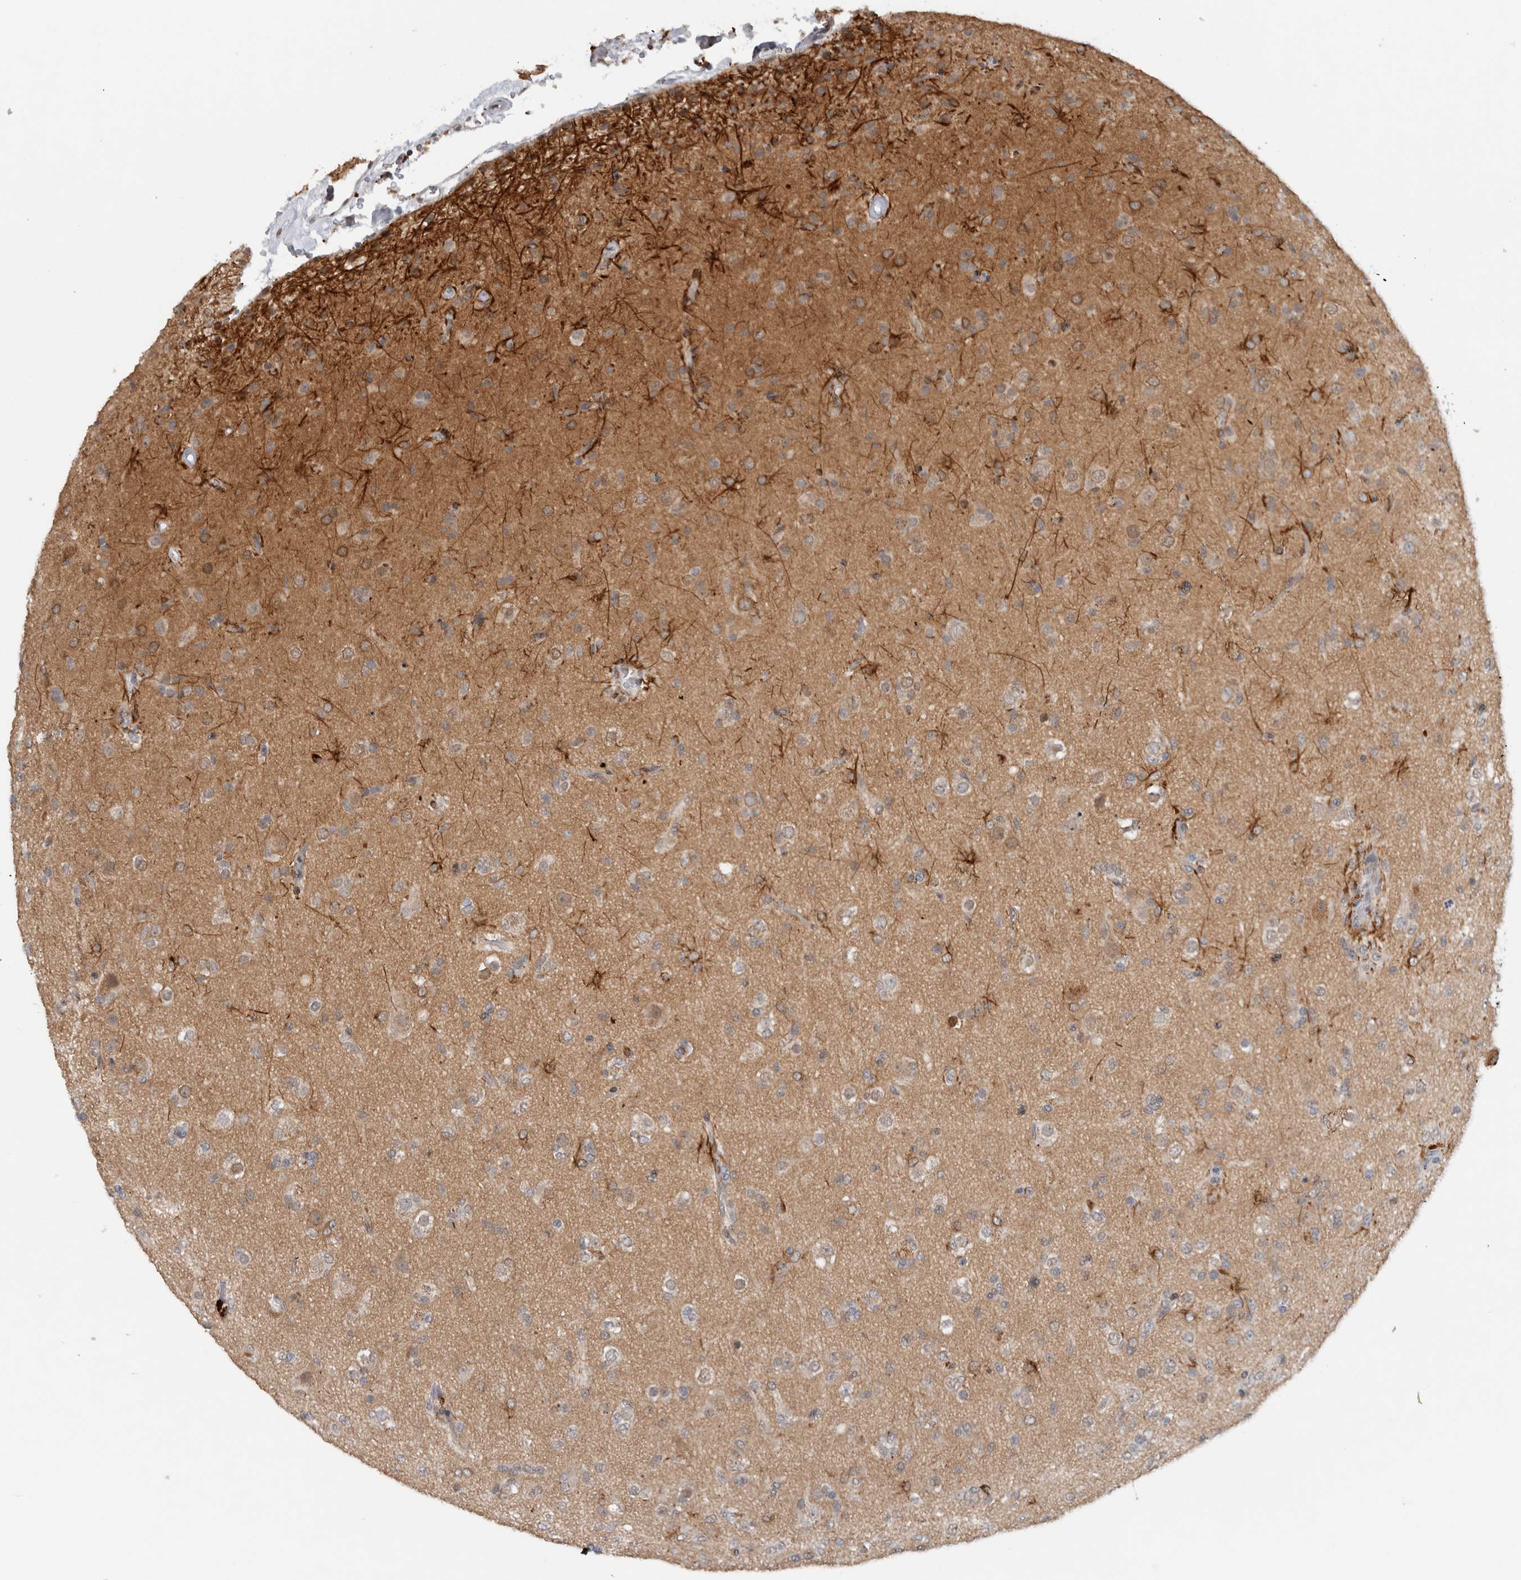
{"staining": {"intensity": "weak", "quantity": "<25%", "location": "cytoplasmic/membranous"}, "tissue": "glioma", "cell_type": "Tumor cells", "image_type": "cancer", "snomed": [{"axis": "morphology", "description": "Glioma, malignant, Low grade"}, {"axis": "topography", "description": "Brain"}], "caption": "A micrograph of human glioma is negative for staining in tumor cells. Nuclei are stained in blue.", "gene": "PRXL2A", "patient": {"sex": "male", "age": 65}}